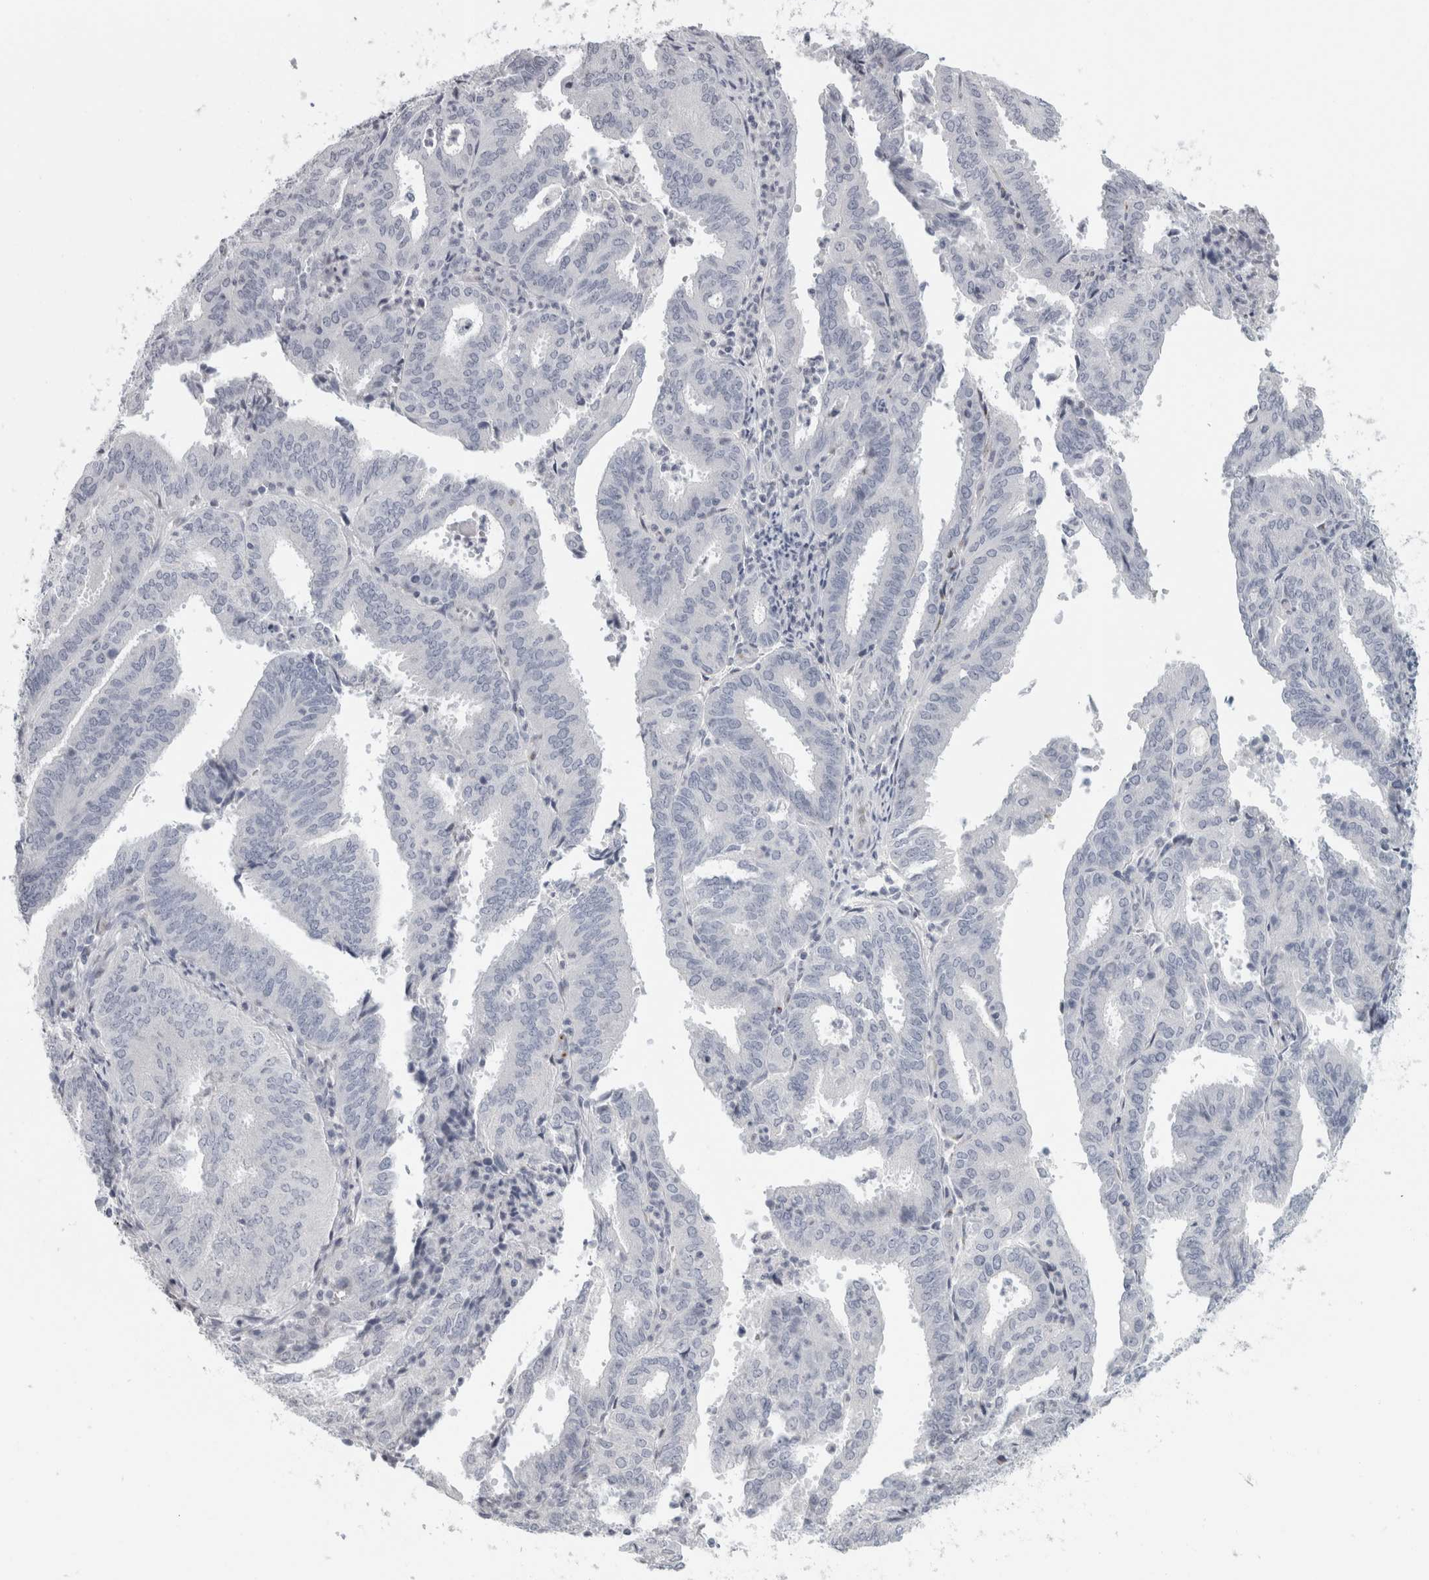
{"staining": {"intensity": "negative", "quantity": "none", "location": "none"}, "tissue": "endometrial cancer", "cell_type": "Tumor cells", "image_type": "cancer", "snomed": [{"axis": "morphology", "description": "Adenocarcinoma, NOS"}, {"axis": "topography", "description": "Uterus"}], "caption": "Image shows no significant protein expression in tumor cells of endometrial adenocarcinoma.", "gene": "CPE", "patient": {"sex": "female", "age": 60}}